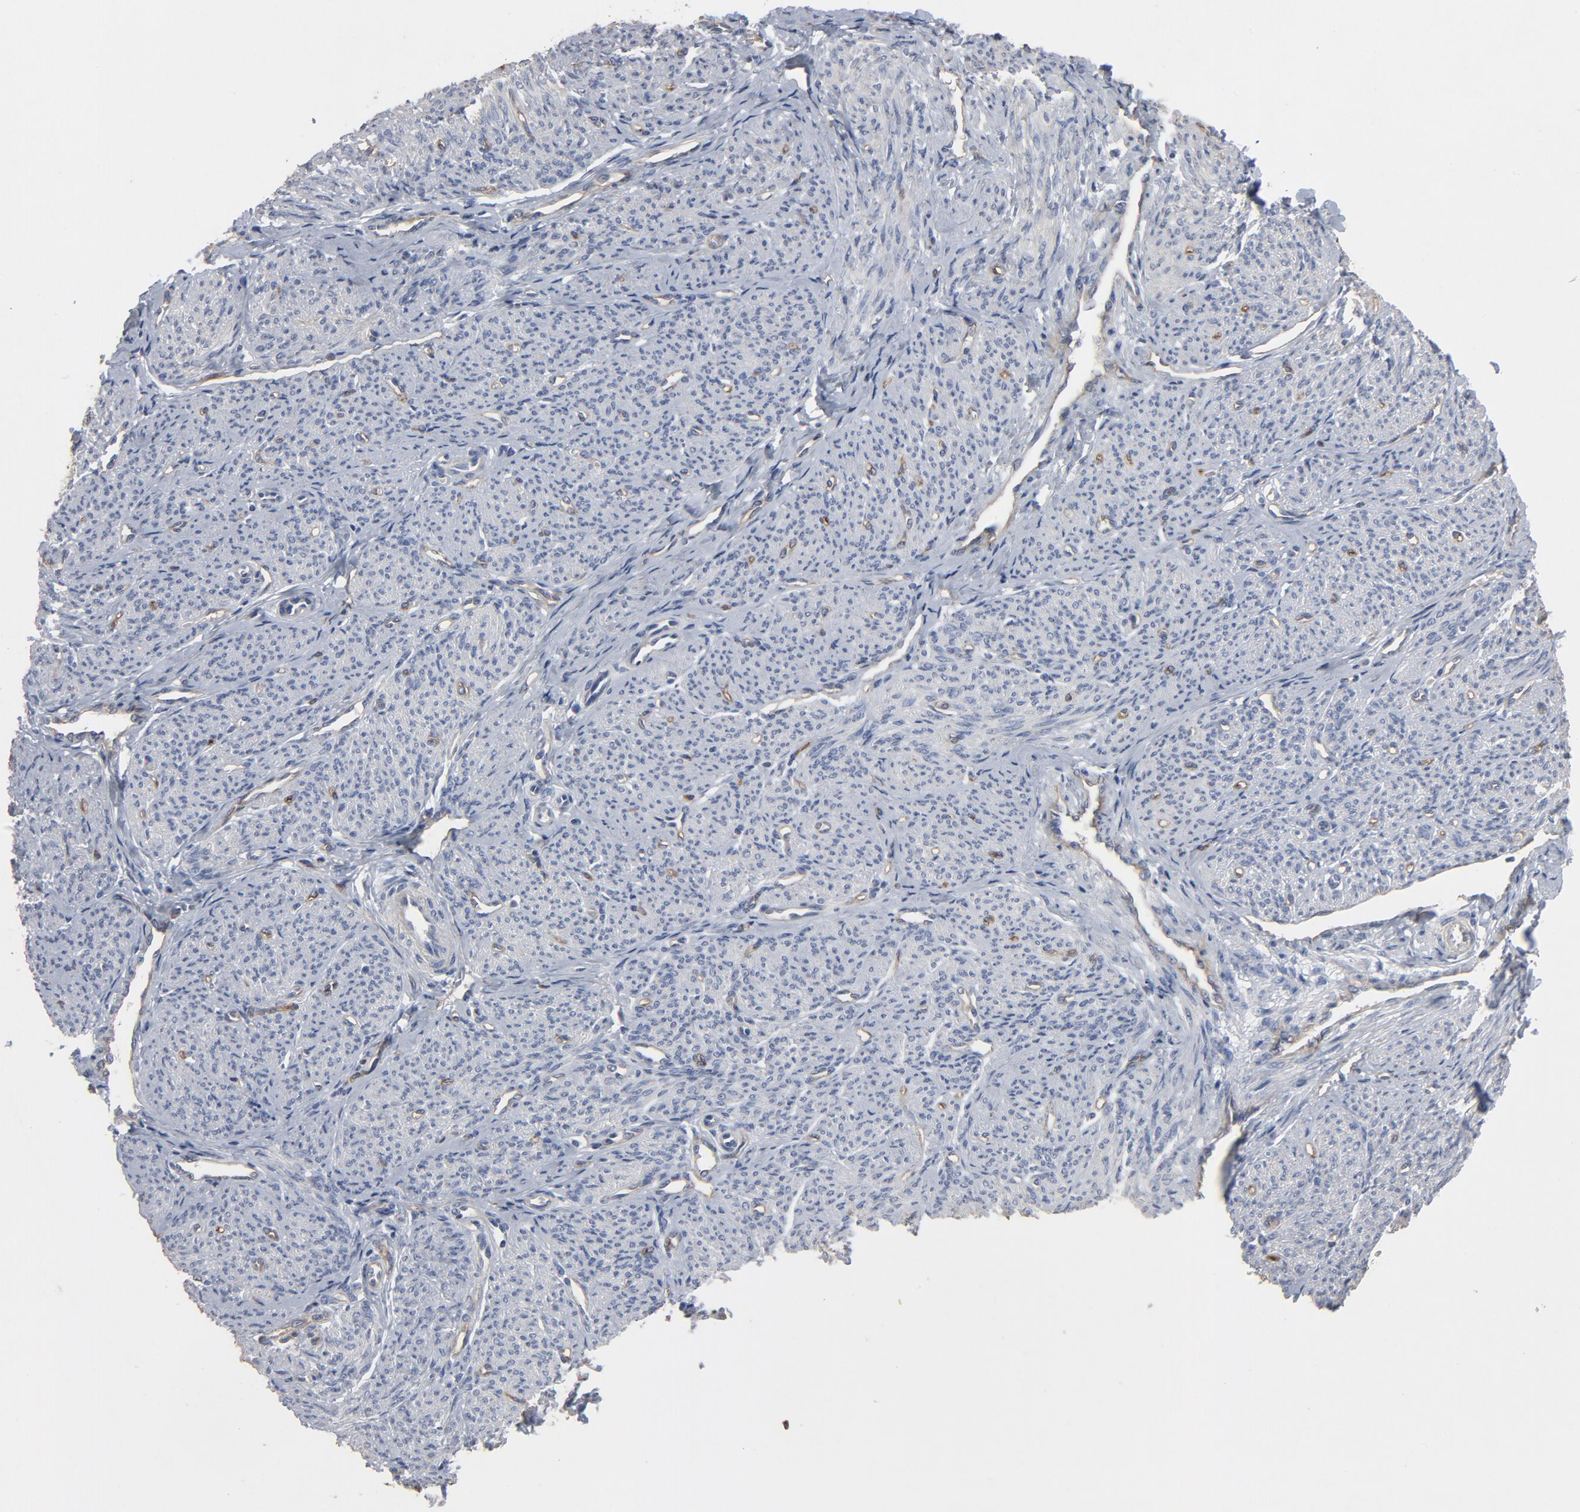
{"staining": {"intensity": "negative", "quantity": "none", "location": "none"}, "tissue": "smooth muscle", "cell_type": "Smooth muscle cells", "image_type": "normal", "snomed": [{"axis": "morphology", "description": "Normal tissue, NOS"}, {"axis": "topography", "description": "Smooth muscle"}], "caption": "This is an immunohistochemistry image of unremarkable human smooth muscle. There is no positivity in smooth muscle cells.", "gene": "KDR", "patient": {"sex": "female", "age": 65}}